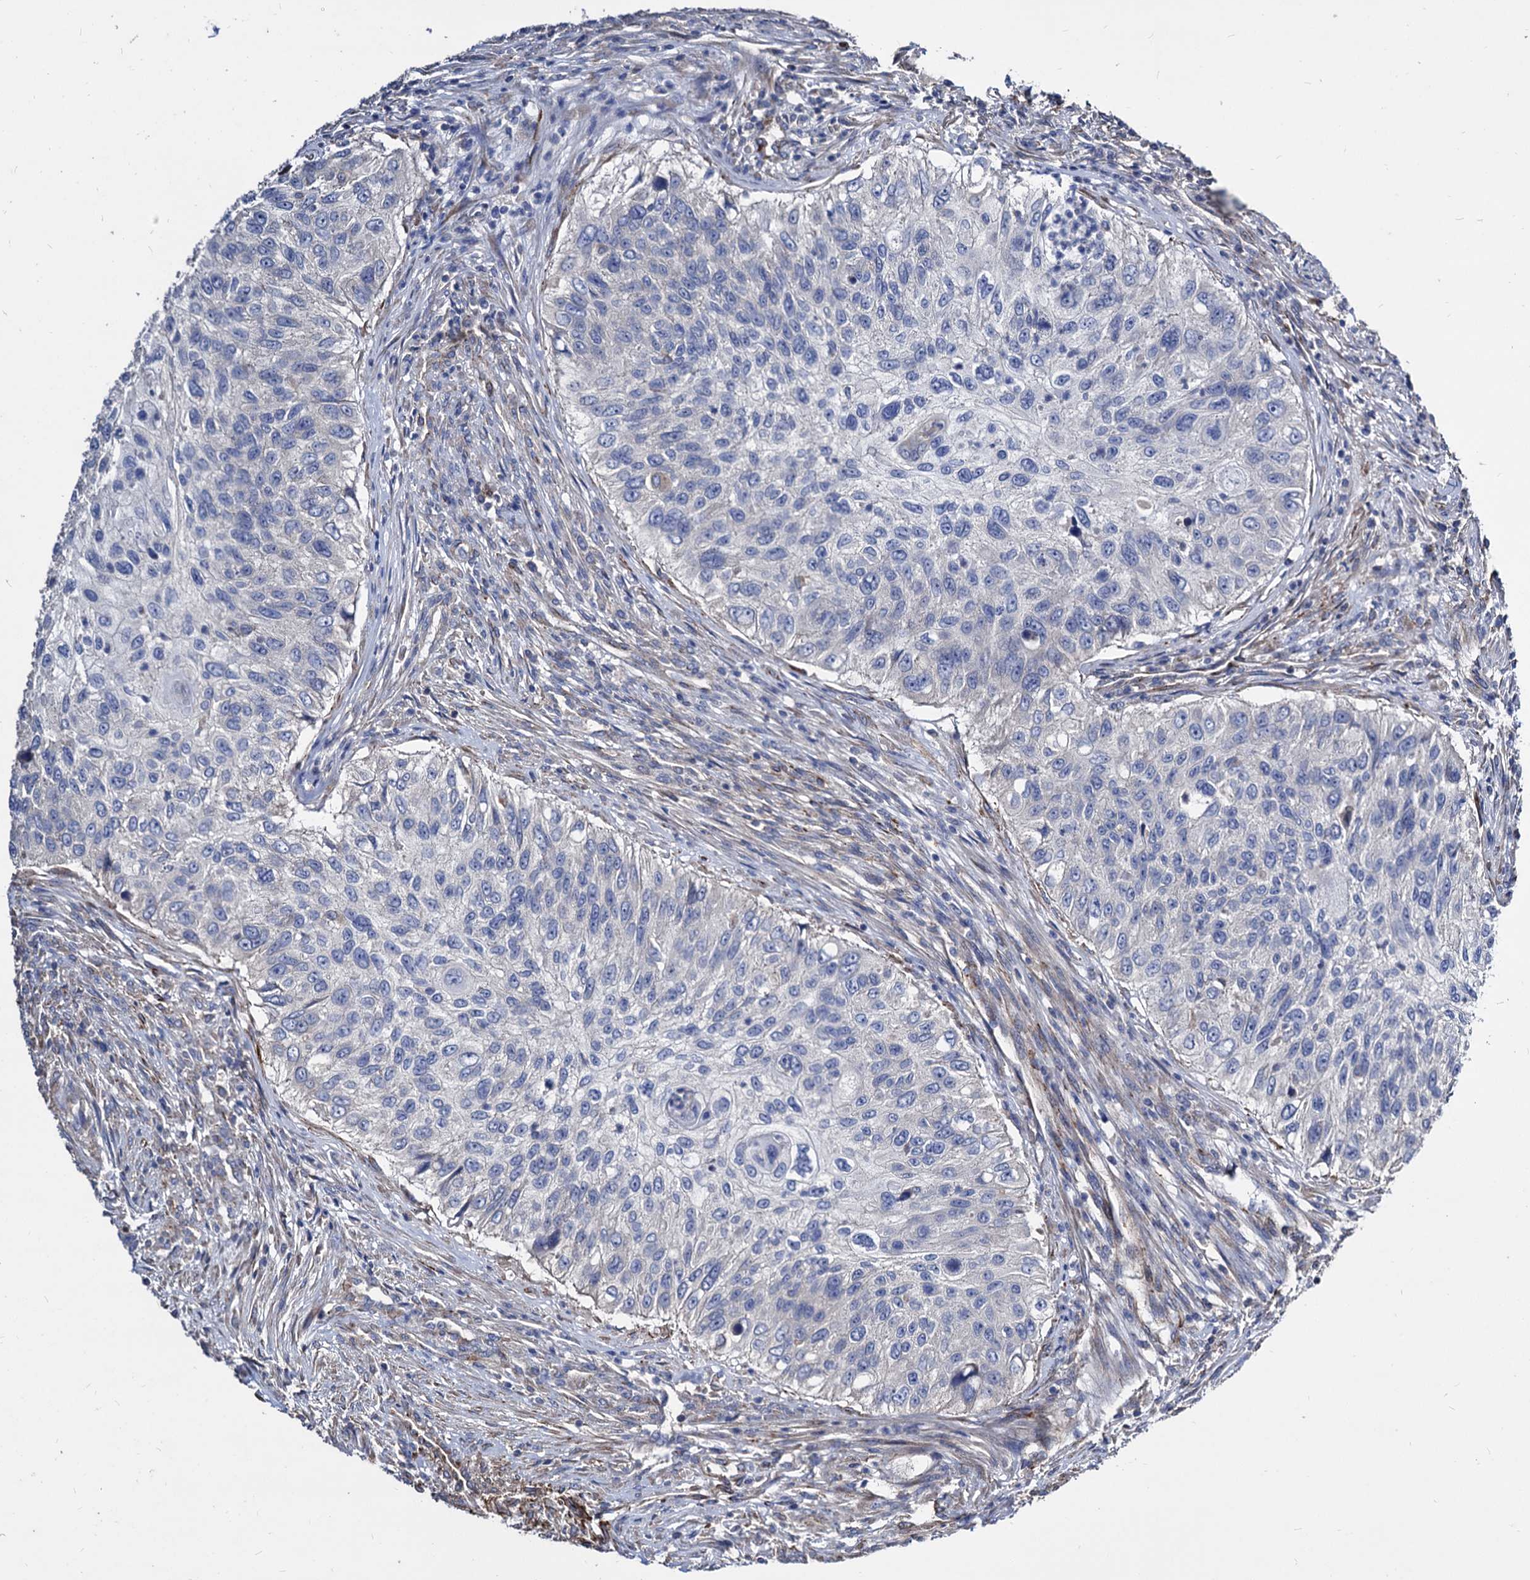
{"staining": {"intensity": "negative", "quantity": "none", "location": "none"}, "tissue": "urothelial cancer", "cell_type": "Tumor cells", "image_type": "cancer", "snomed": [{"axis": "morphology", "description": "Urothelial carcinoma, High grade"}, {"axis": "topography", "description": "Urinary bladder"}], "caption": "Tumor cells are negative for protein expression in human urothelial cancer.", "gene": "WDR11", "patient": {"sex": "female", "age": 60}}